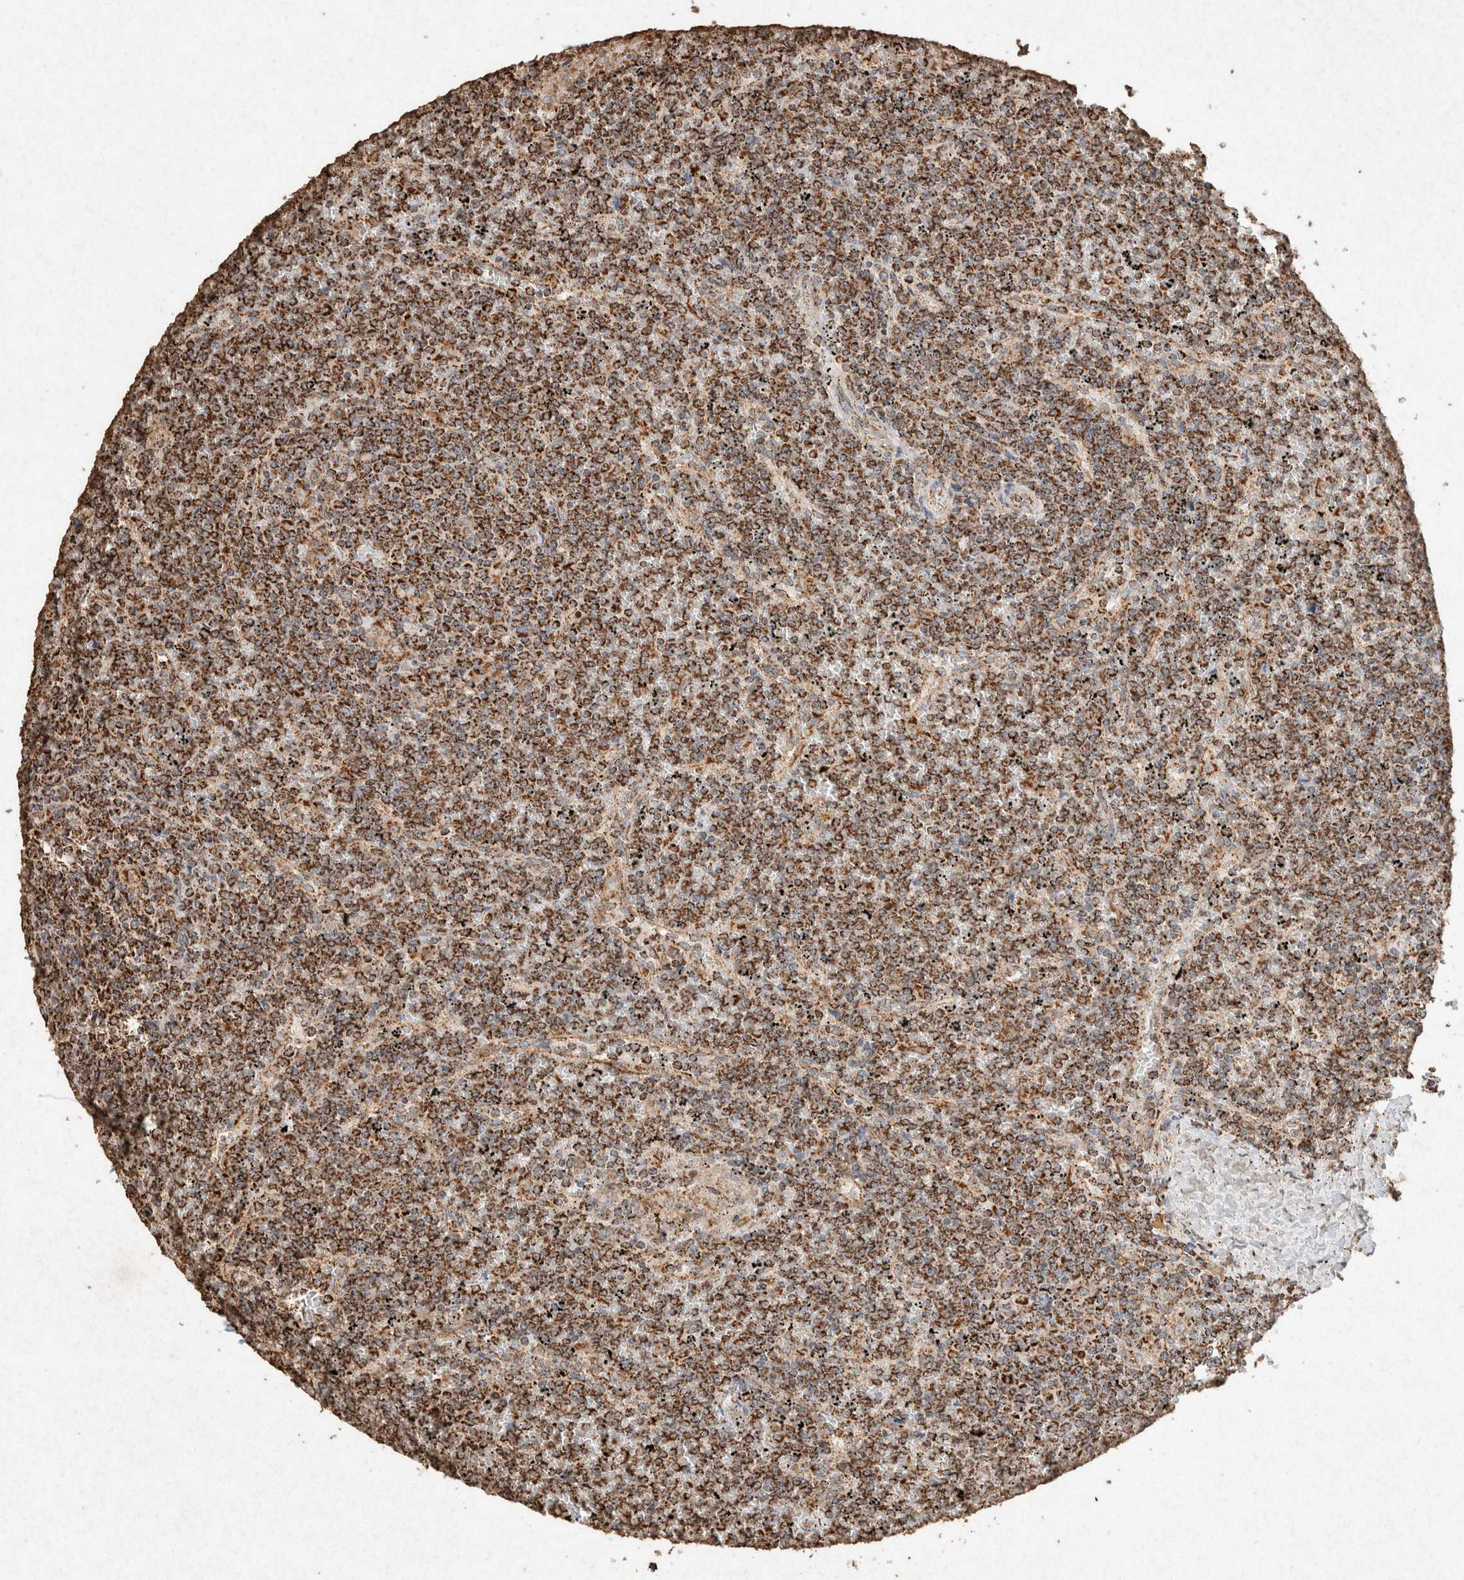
{"staining": {"intensity": "strong", "quantity": ">75%", "location": "cytoplasmic/membranous"}, "tissue": "lymphoma", "cell_type": "Tumor cells", "image_type": "cancer", "snomed": [{"axis": "morphology", "description": "Malignant lymphoma, non-Hodgkin's type, Low grade"}, {"axis": "topography", "description": "Spleen"}], "caption": "Protein expression analysis of lymphoma reveals strong cytoplasmic/membranous positivity in approximately >75% of tumor cells. (Stains: DAB in brown, nuclei in blue, Microscopy: brightfield microscopy at high magnification).", "gene": "SDC2", "patient": {"sex": "female", "age": 19}}